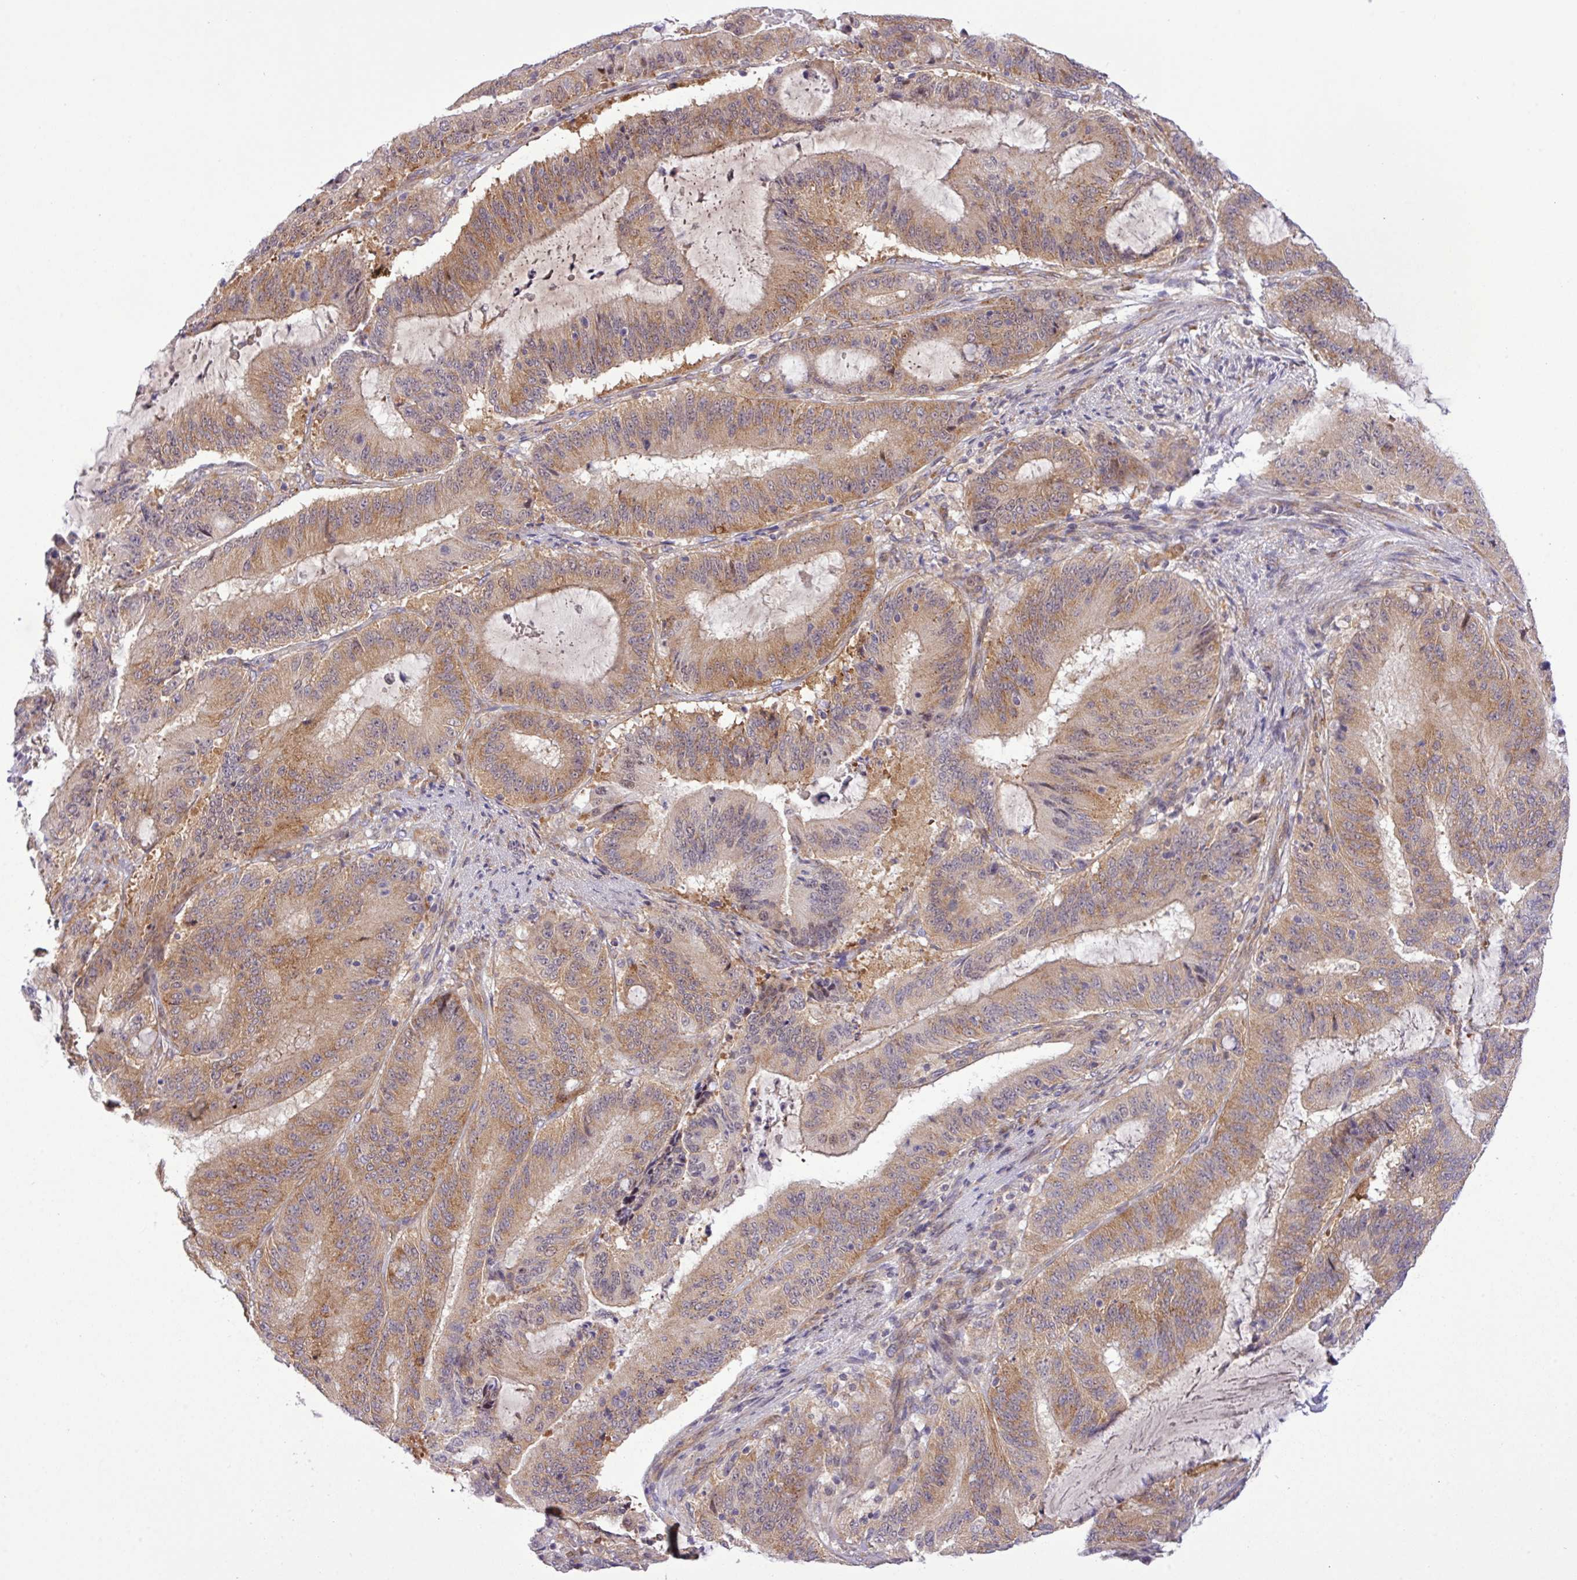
{"staining": {"intensity": "moderate", "quantity": ">75%", "location": "cytoplasmic/membranous,nuclear"}, "tissue": "liver cancer", "cell_type": "Tumor cells", "image_type": "cancer", "snomed": [{"axis": "morphology", "description": "Normal tissue, NOS"}, {"axis": "morphology", "description": "Cholangiocarcinoma"}, {"axis": "topography", "description": "Liver"}, {"axis": "topography", "description": "Peripheral nerve tissue"}], "caption": "Moderate cytoplasmic/membranous and nuclear protein positivity is seen in approximately >75% of tumor cells in liver cholangiocarcinoma.", "gene": "FAM222B", "patient": {"sex": "female", "age": 73}}